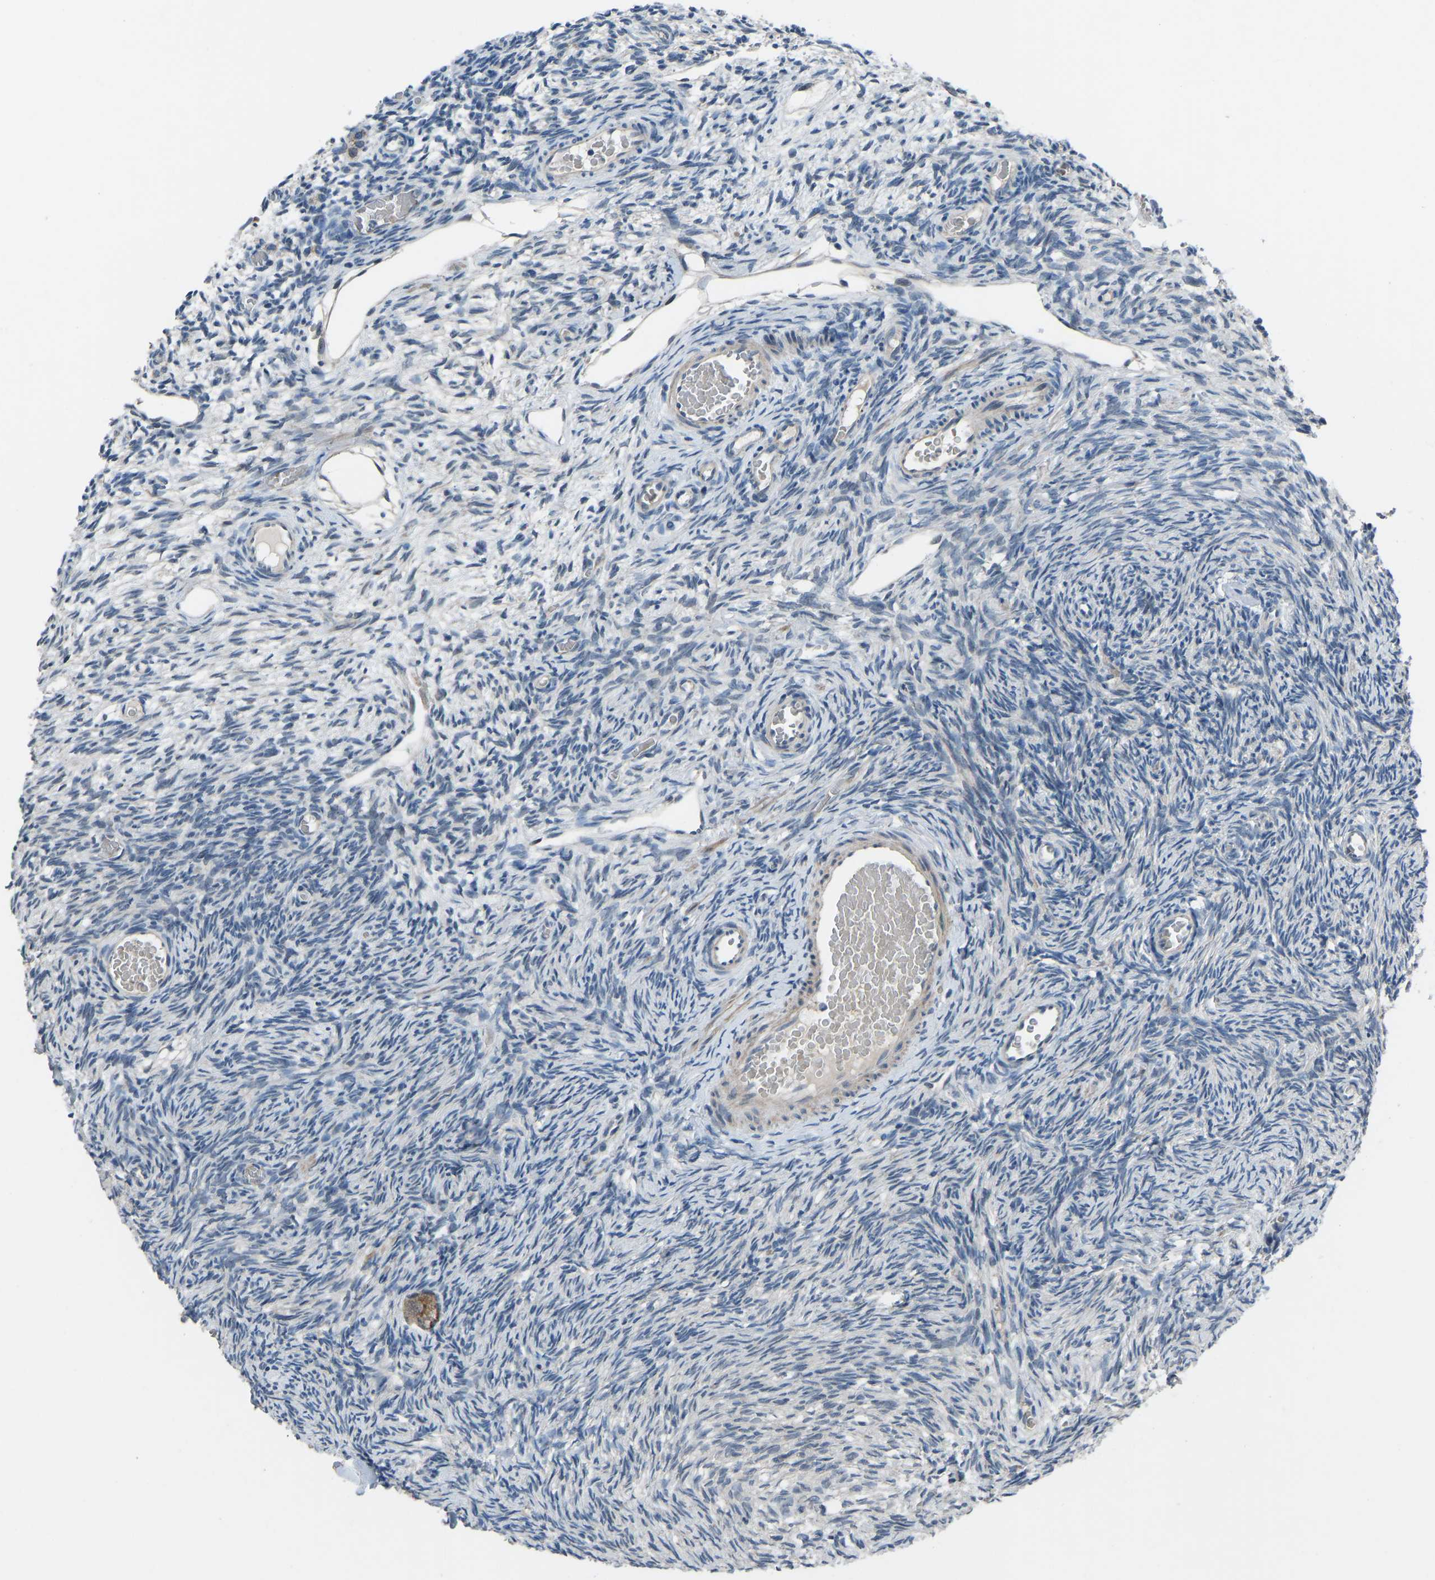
{"staining": {"intensity": "moderate", "quantity": ">75%", "location": "cytoplasmic/membranous"}, "tissue": "ovary", "cell_type": "Follicle cells", "image_type": "normal", "snomed": [{"axis": "morphology", "description": "Normal tissue, NOS"}, {"axis": "topography", "description": "Ovary"}], "caption": "A brown stain highlights moderate cytoplasmic/membranous positivity of a protein in follicle cells of unremarkable ovary. Using DAB (brown) and hematoxylin (blue) stains, captured at high magnification using brightfield microscopy.", "gene": "CDK2AP1", "patient": {"sex": "female", "age": 27}}